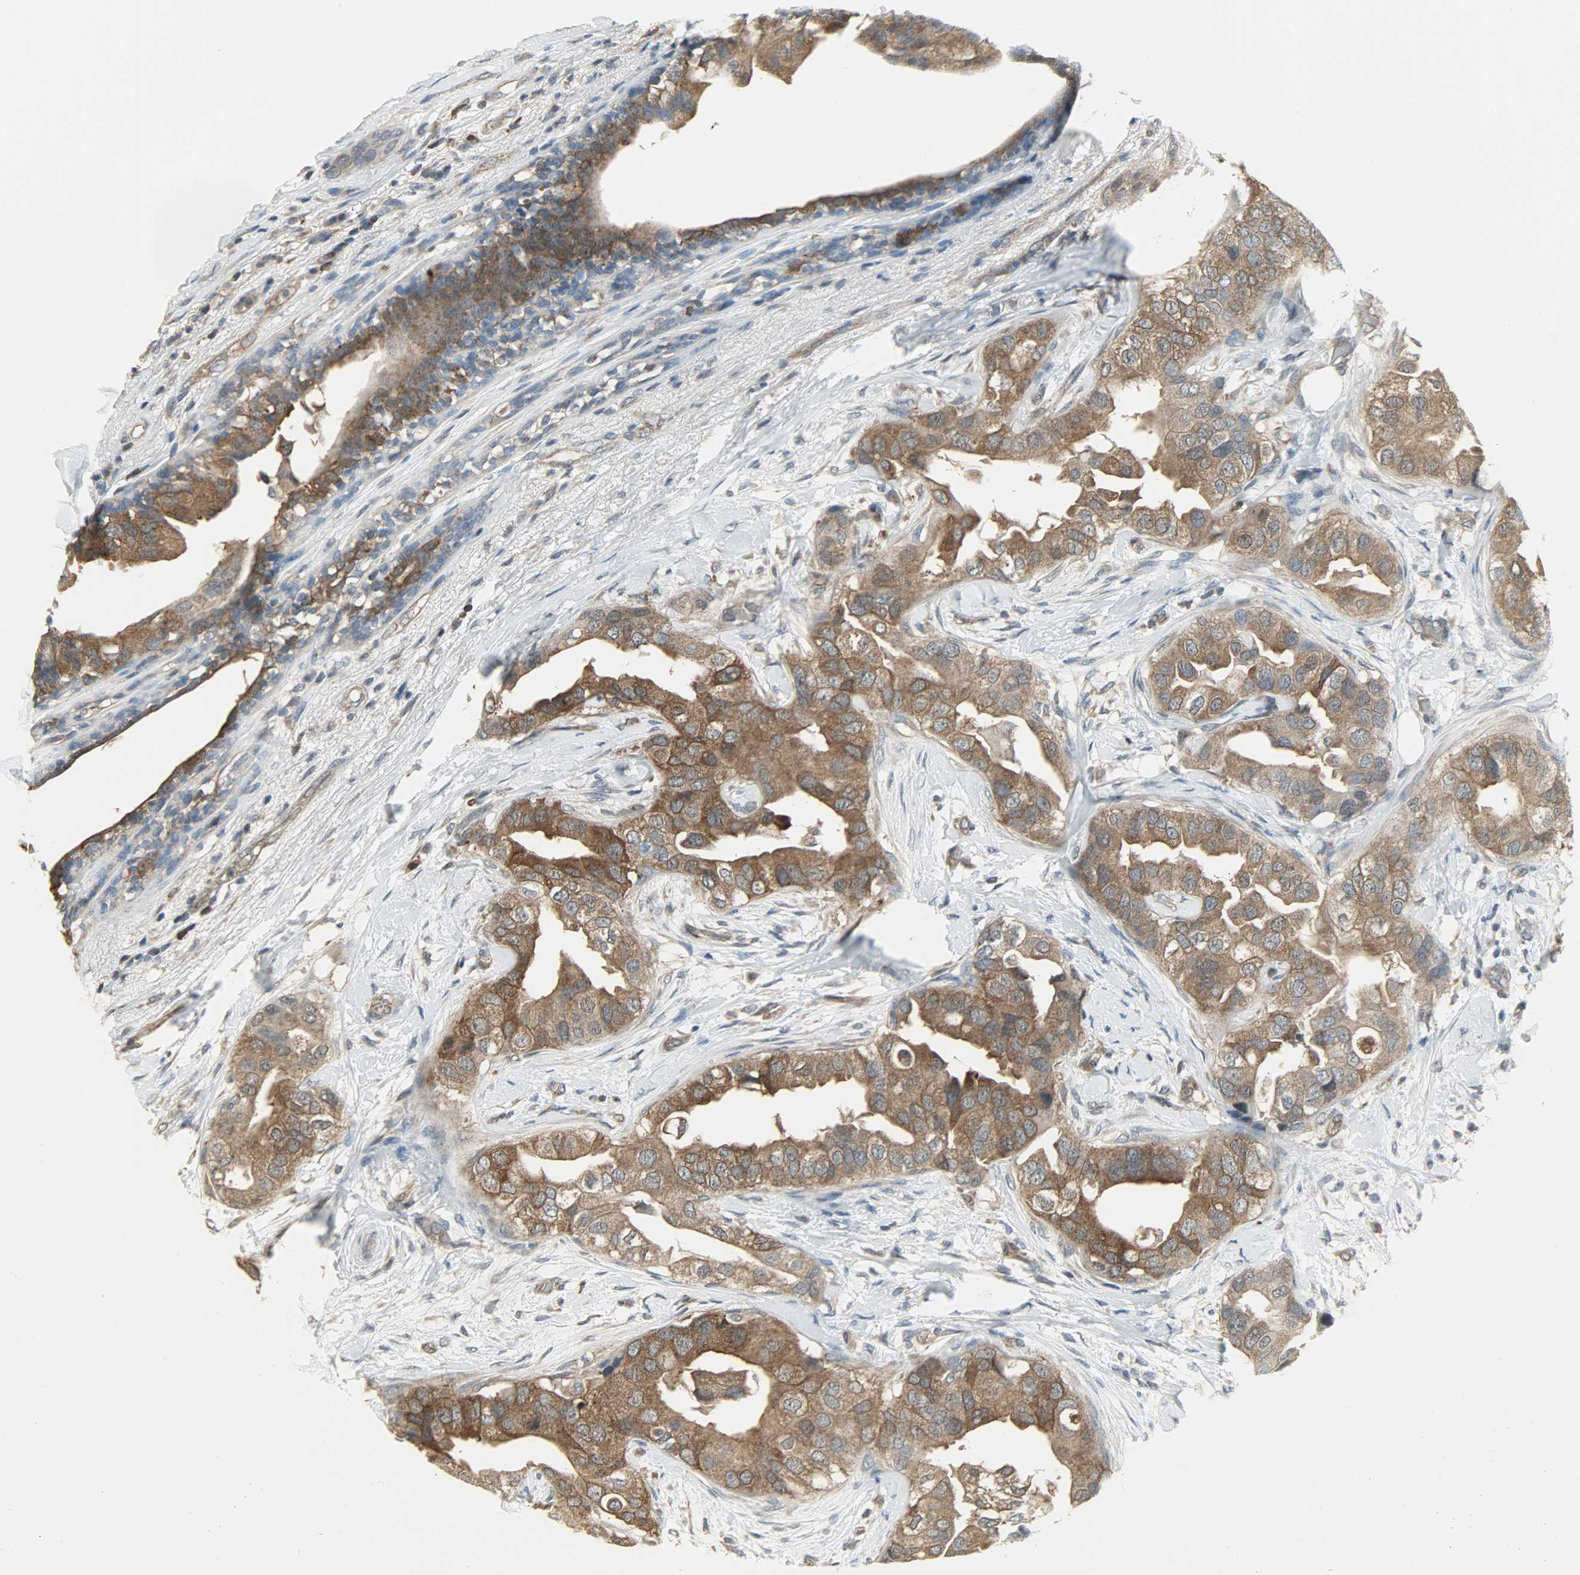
{"staining": {"intensity": "moderate", "quantity": ">75%", "location": "cytoplasmic/membranous"}, "tissue": "breast cancer", "cell_type": "Tumor cells", "image_type": "cancer", "snomed": [{"axis": "morphology", "description": "Duct carcinoma"}, {"axis": "topography", "description": "Breast"}], "caption": "A brown stain shows moderate cytoplasmic/membranous staining of a protein in breast cancer (infiltrating ductal carcinoma) tumor cells. Using DAB (3,3'-diaminobenzidine) (brown) and hematoxylin (blue) stains, captured at high magnification using brightfield microscopy.", "gene": "LDHB", "patient": {"sex": "female", "age": 40}}